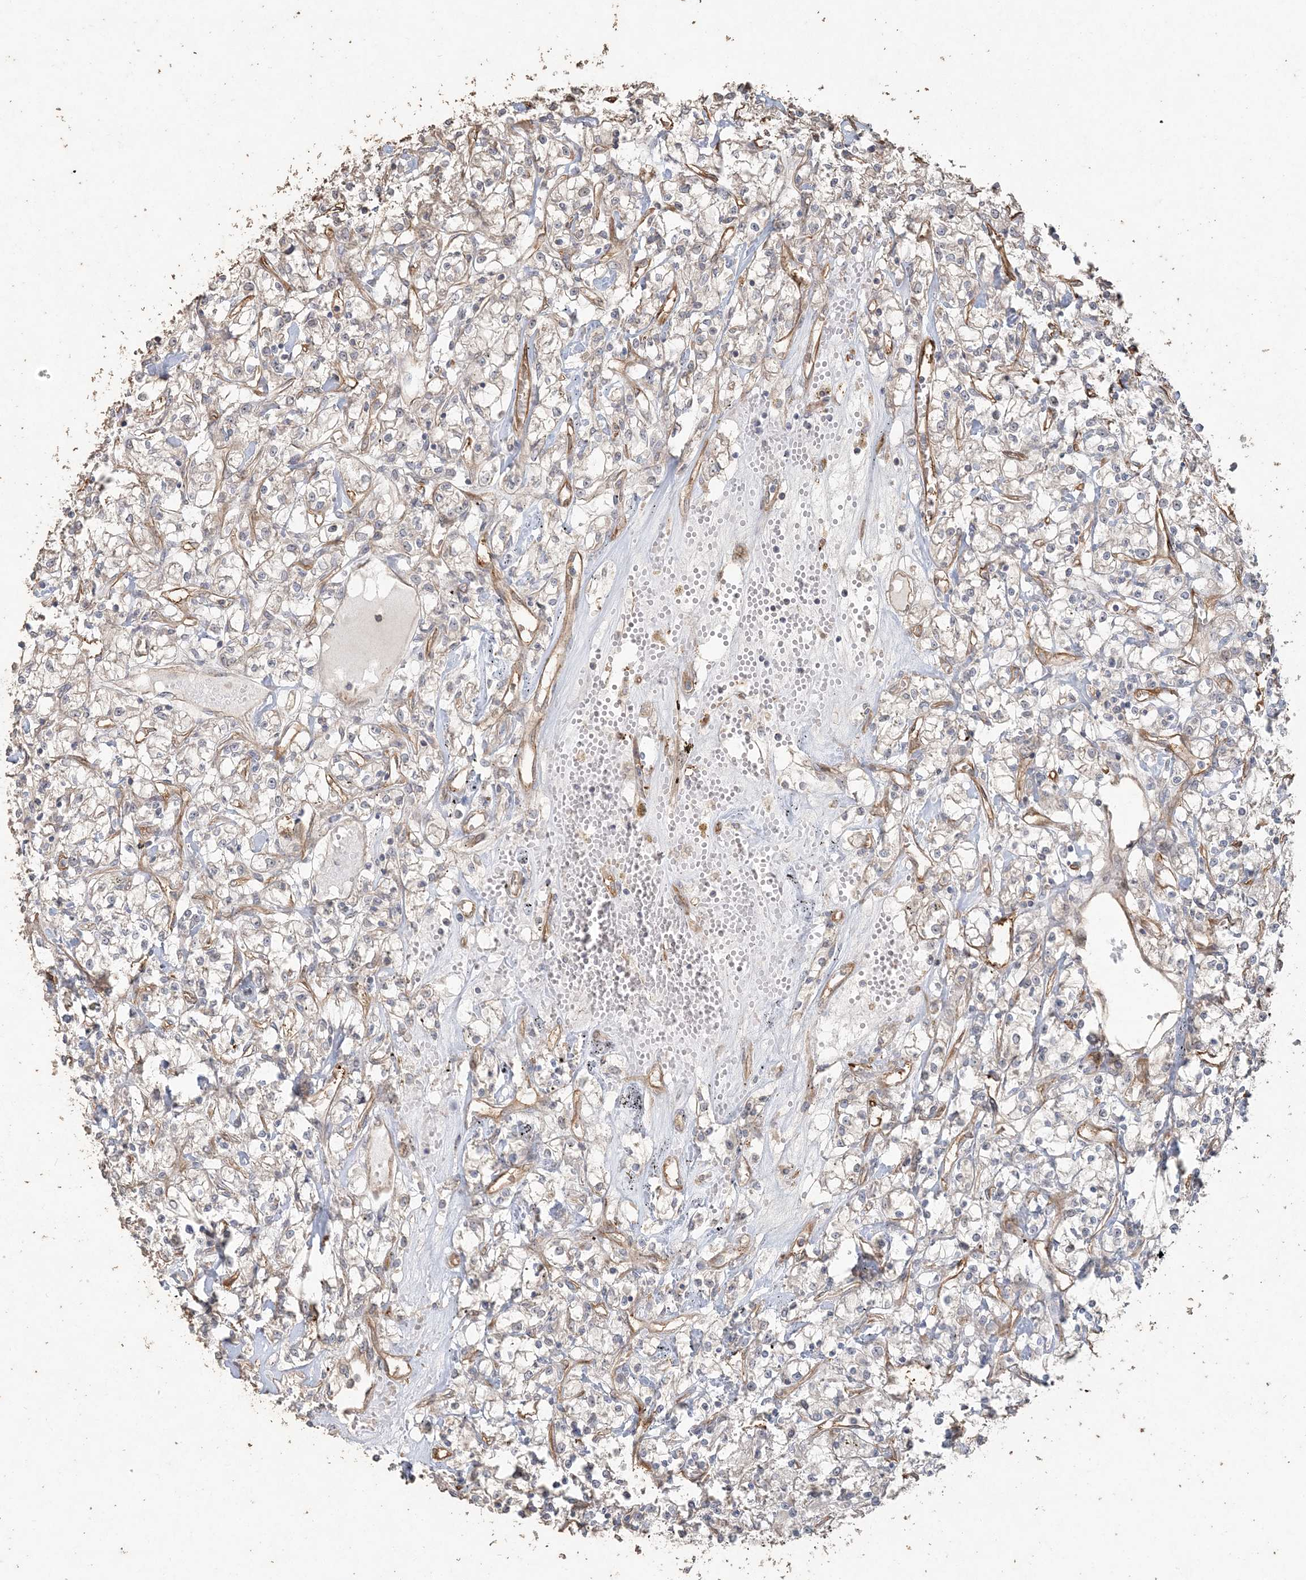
{"staining": {"intensity": "negative", "quantity": "none", "location": "none"}, "tissue": "renal cancer", "cell_type": "Tumor cells", "image_type": "cancer", "snomed": [{"axis": "morphology", "description": "Adenocarcinoma, NOS"}, {"axis": "topography", "description": "Kidney"}], "caption": "IHC micrograph of neoplastic tissue: adenocarcinoma (renal) stained with DAB (3,3'-diaminobenzidine) exhibits no significant protein expression in tumor cells.", "gene": "RNF145", "patient": {"sex": "female", "age": 59}}